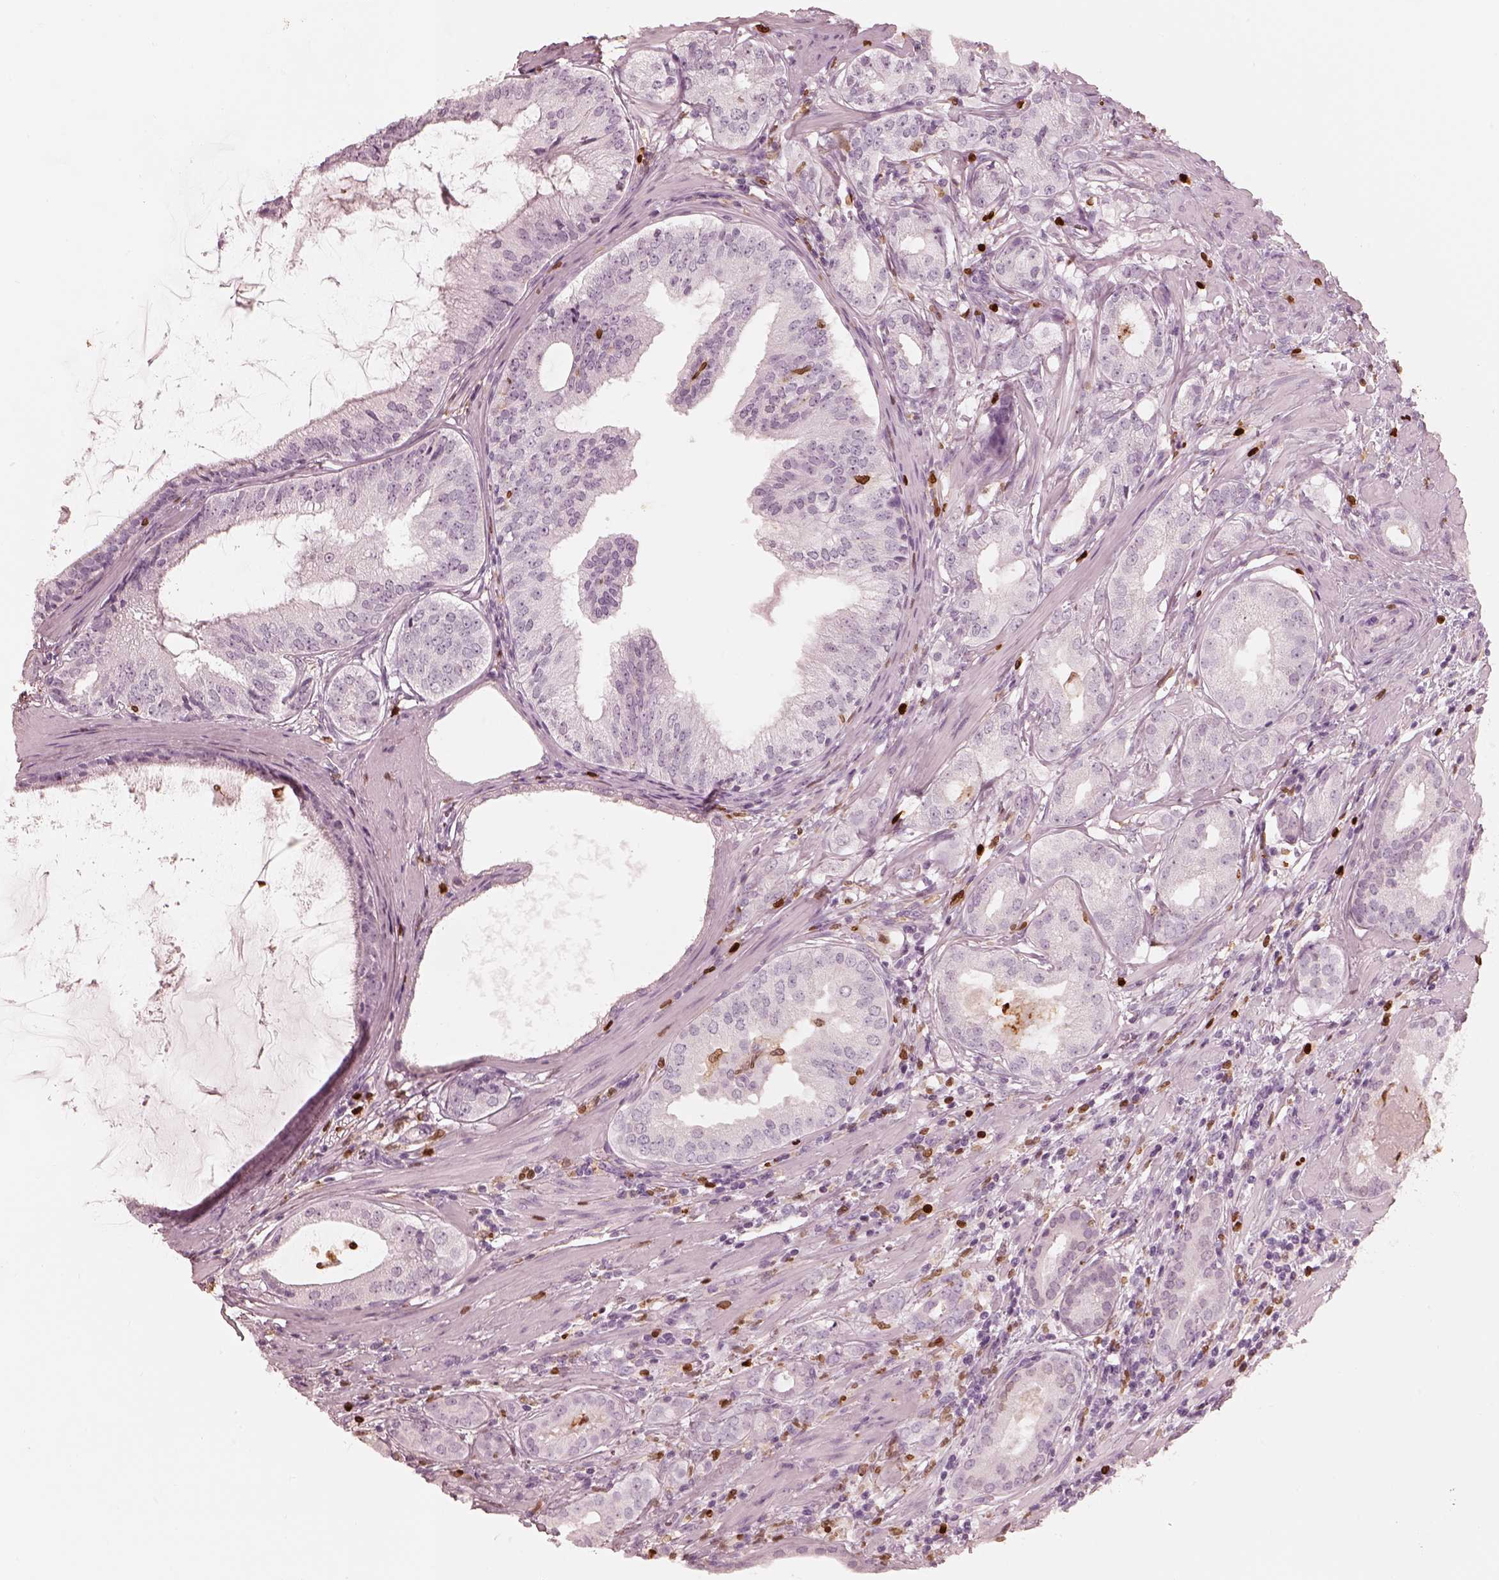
{"staining": {"intensity": "negative", "quantity": "none", "location": "none"}, "tissue": "prostate cancer", "cell_type": "Tumor cells", "image_type": "cancer", "snomed": [{"axis": "morphology", "description": "Adenocarcinoma, High grade"}, {"axis": "topography", "description": "Prostate and seminal vesicle, NOS"}], "caption": "Prostate cancer (adenocarcinoma (high-grade)) was stained to show a protein in brown. There is no significant staining in tumor cells.", "gene": "ALOX5", "patient": {"sex": "male", "age": 62}}